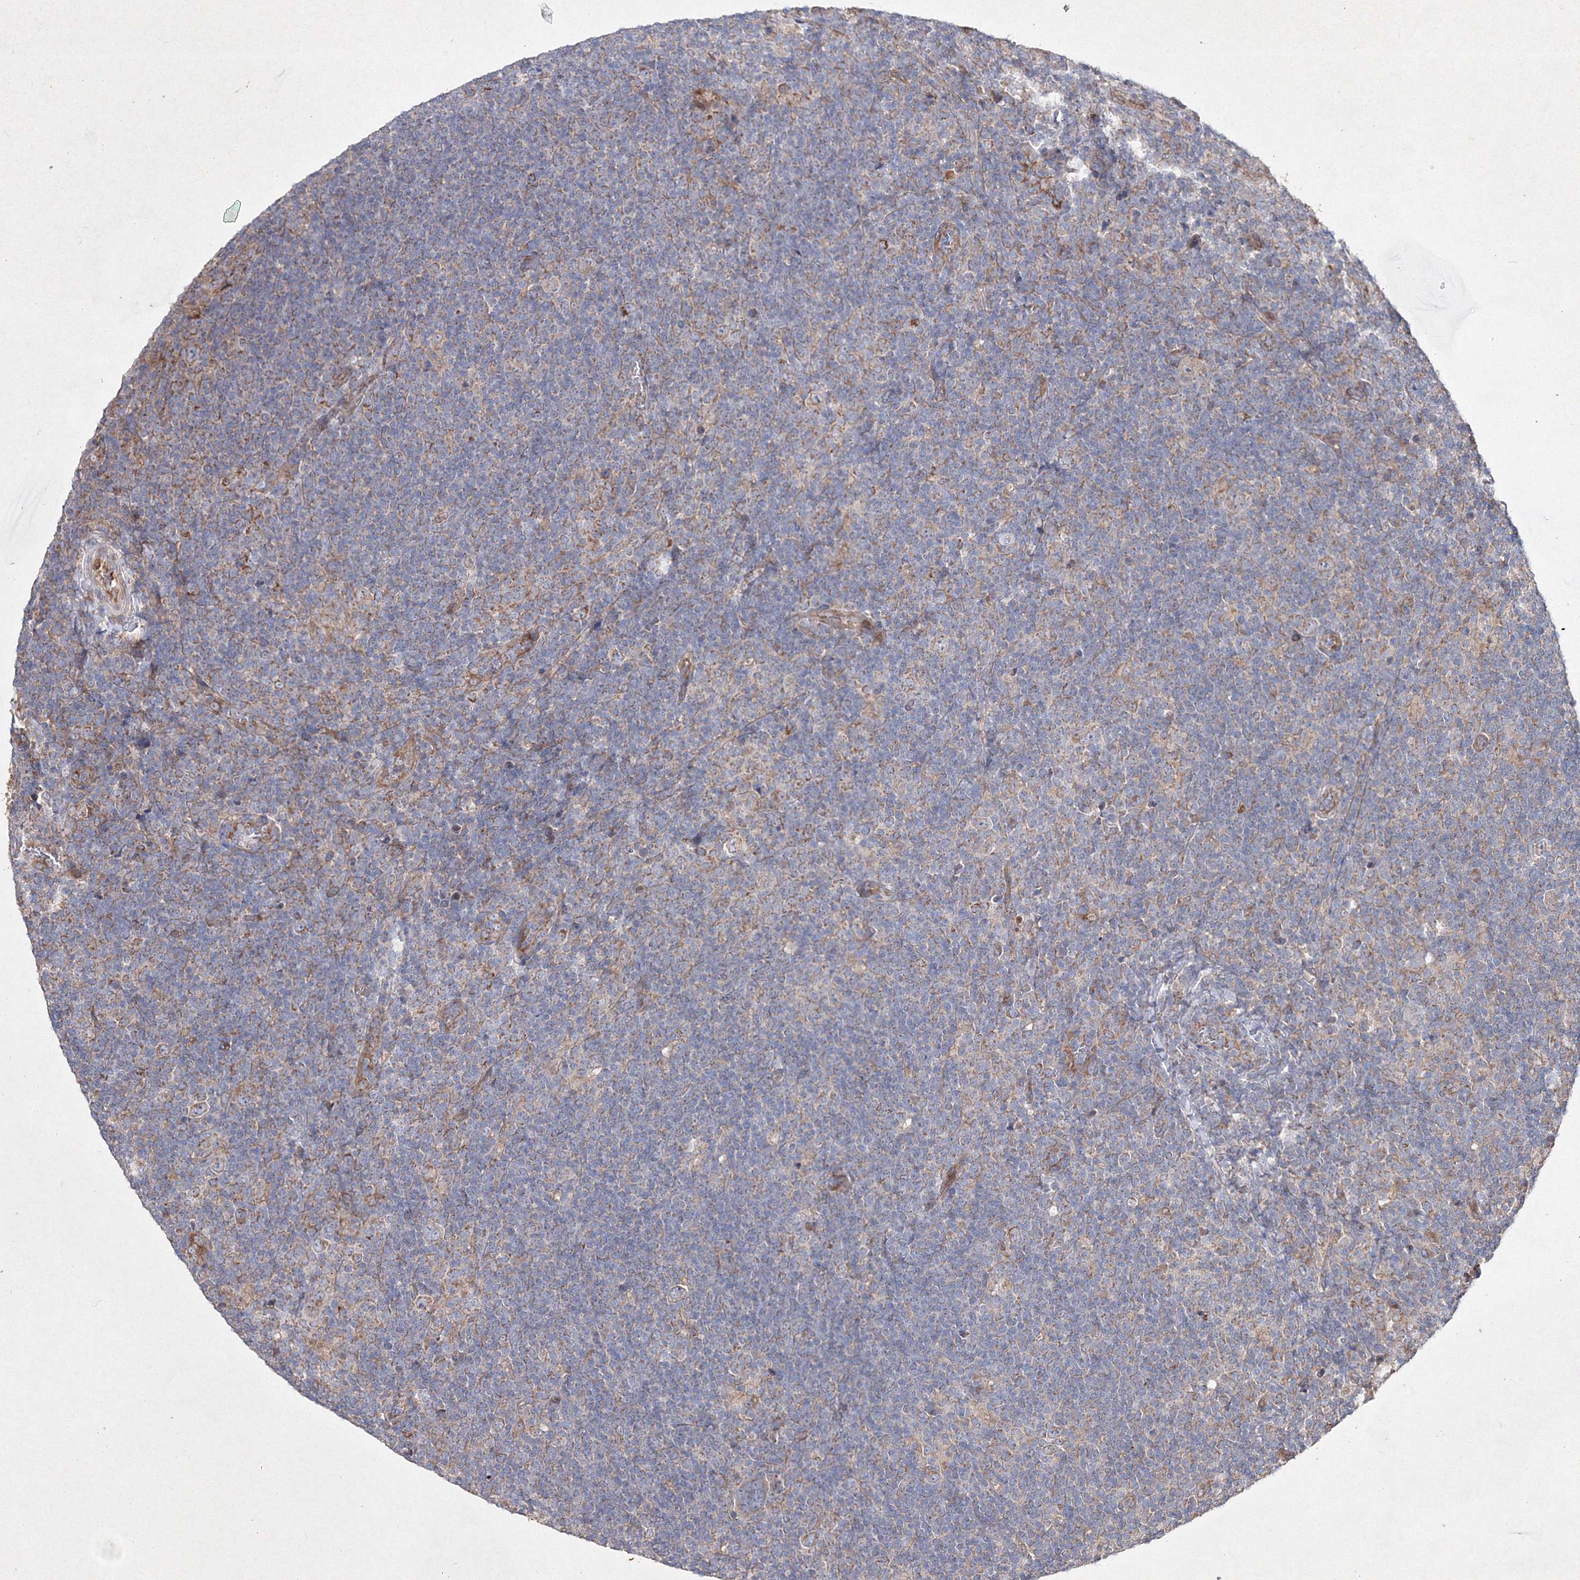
{"staining": {"intensity": "moderate", "quantity": ">75%", "location": "cytoplasmic/membranous"}, "tissue": "lymphoma", "cell_type": "Tumor cells", "image_type": "cancer", "snomed": [{"axis": "morphology", "description": "Hodgkin's disease, NOS"}, {"axis": "topography", "description": "Lymph node"}], "caption": "Immunohistochemistry (IHC) (DAB) staining of lymphoma displays moderate cytoplasmic/membranous protein expression in about >75% of tumor cells. Immunohistochemistry stains the protein in brown and the nuclei are stained blue.", "gene": "GFM1", "patient": {"sex": "female", "age": 57}}